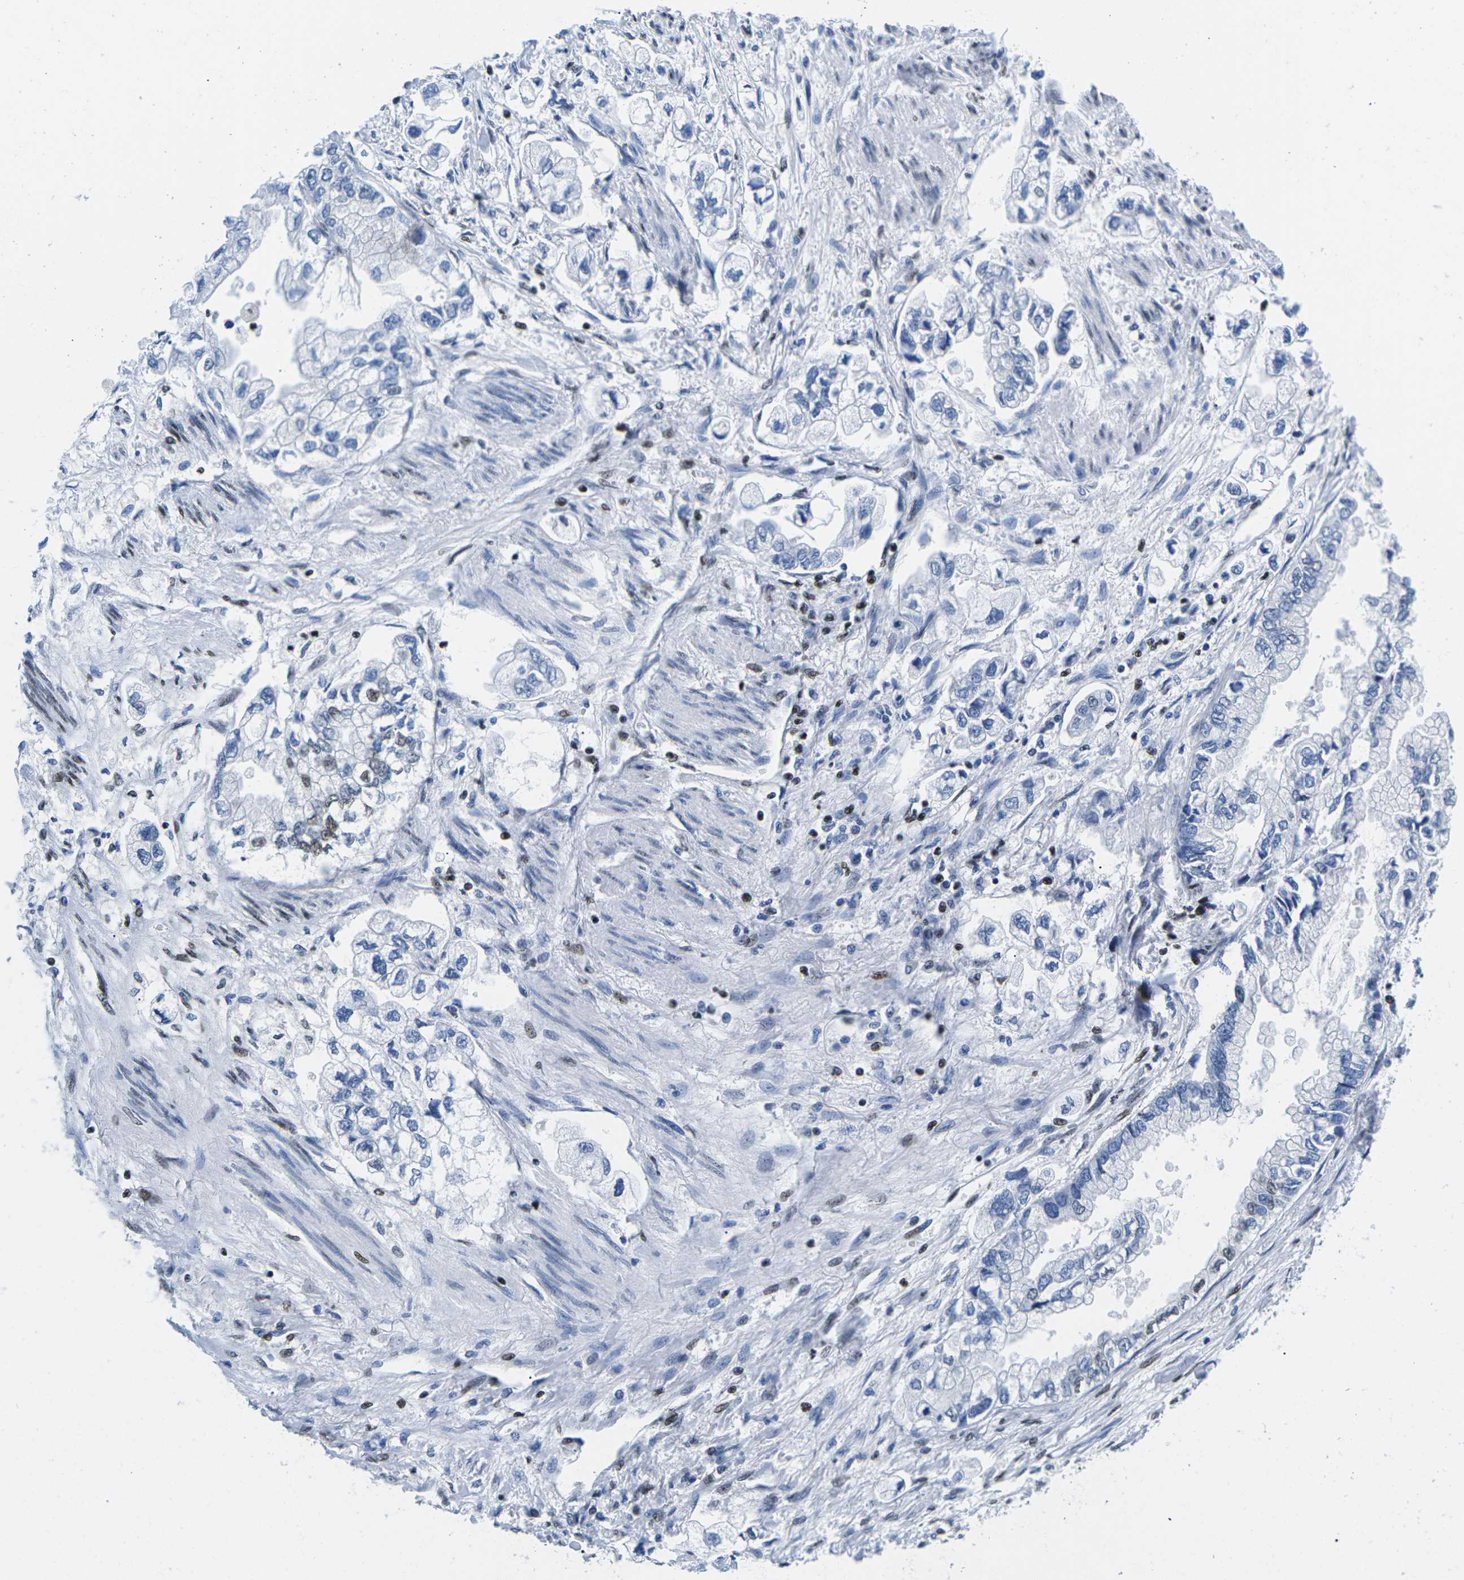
{"staining": {"intensity": "negative", "quantity": "none", "location": "none"}, "tissue": "stomach cancer", "cell_type": "Tumor cells", "image_type": "cancer", "snomed": [{"axis": "morphology", "description": "Normal tissue, NOS"}, {"axis": "morphology", "description": "Adenocarcinoma, NOS"}, {"axis": "topography", "description": "Stomach"}], "caption": "IHC image of stomach cancer stained for a protein (brown), which demonstrates no positivity in tumor cells.", "gene": "ATF1", "patient": {"sex": "male", "age": 62}}